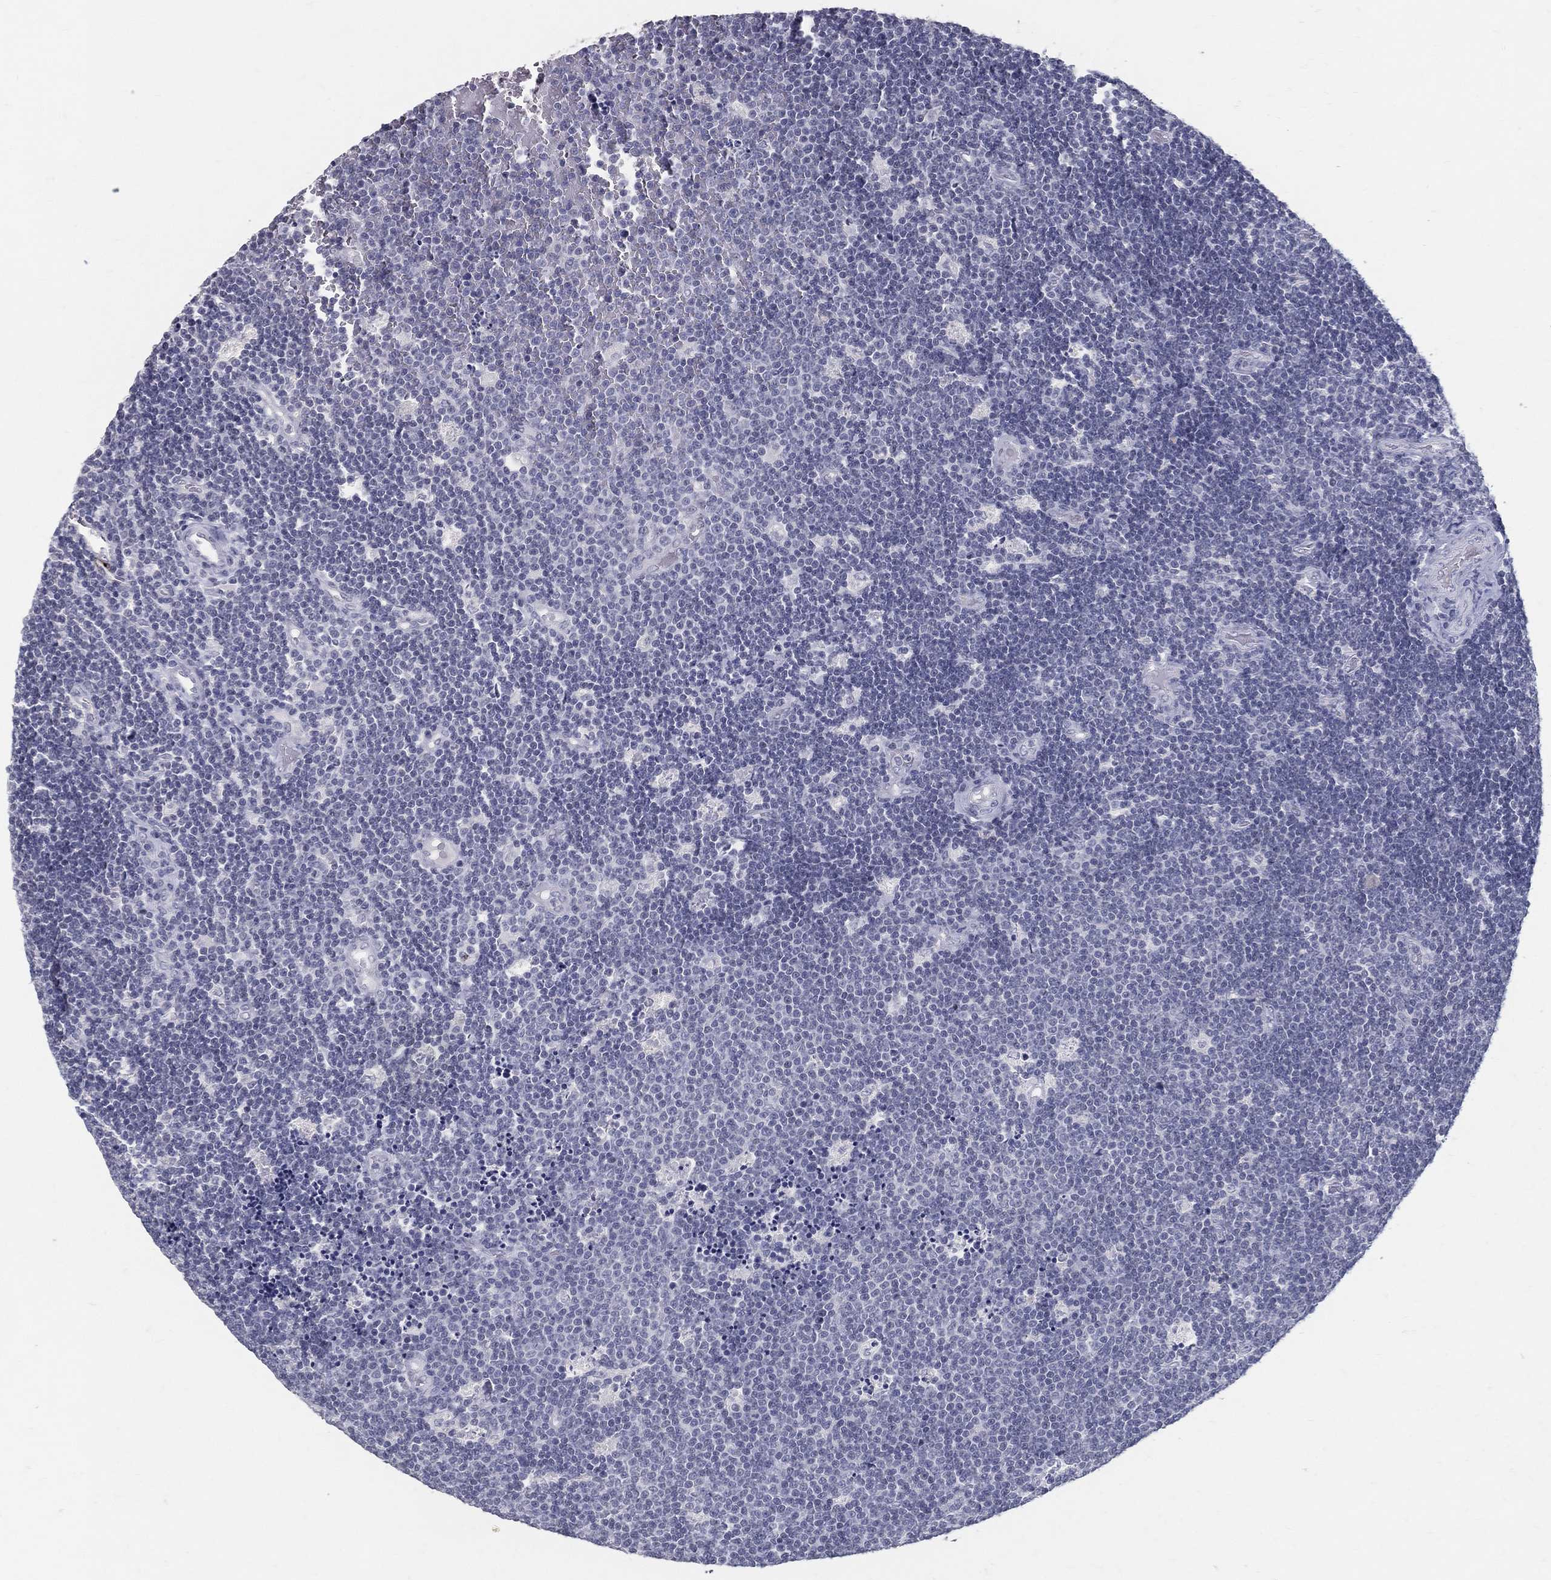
{"staining": {"intensity": "negative", "quantity": "none", "location": "none"}, "tissue": "lymphoma", "cell_type": "Tumor cells", "image_type": "cancer", "snomed": [{"axis": "morphology", "description": "Malignant lymphoma, non-Hodgkin's type, Low grade"}, {"axis": "topography", "description": "Brain"}], "caption": "High power microscopy histopathology image of an IHC micrograph of lymphoma, revealing no significant staining in tumor cells.", "gene": "ACE2", "patient": {"sex": "female", "age": 66}}